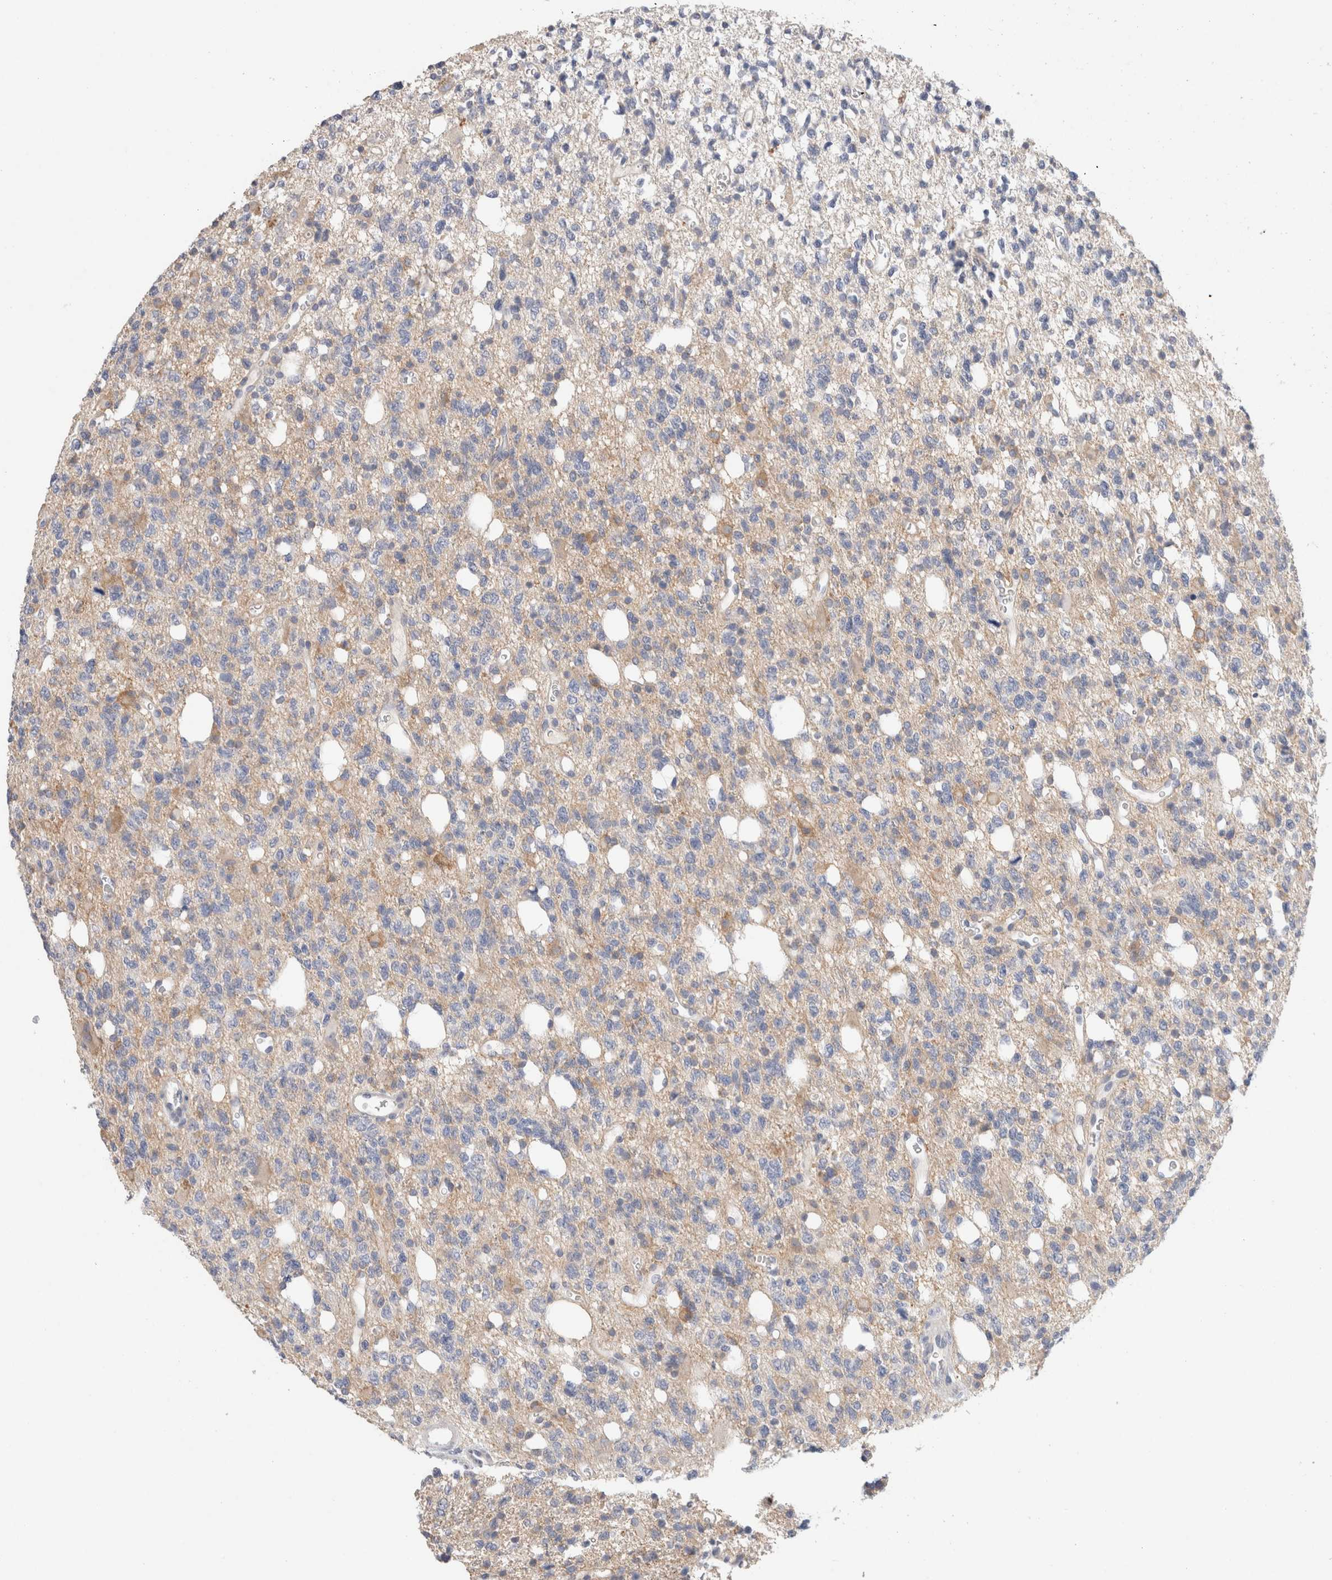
{"staining": {"intensity": "weak", "quantity": "<25%", "location": "cytoplasmic/membranous"}, "tissue": "glioma", "cell_type": "Tumor cells", "image_type": "cancer", "snomed": [{"axis": "morphology", "description": "Glioma, malignant, High grade"}, {"axis": "topography", "description": "Brain"}], "caption": "The immunohistochemistry (IHC) micrograph has no significant expression in tumor cells of high-grade glioma (malignant) tissue.", "gene": "MPP2", "patient": {"sex": "female", "age": 62}}